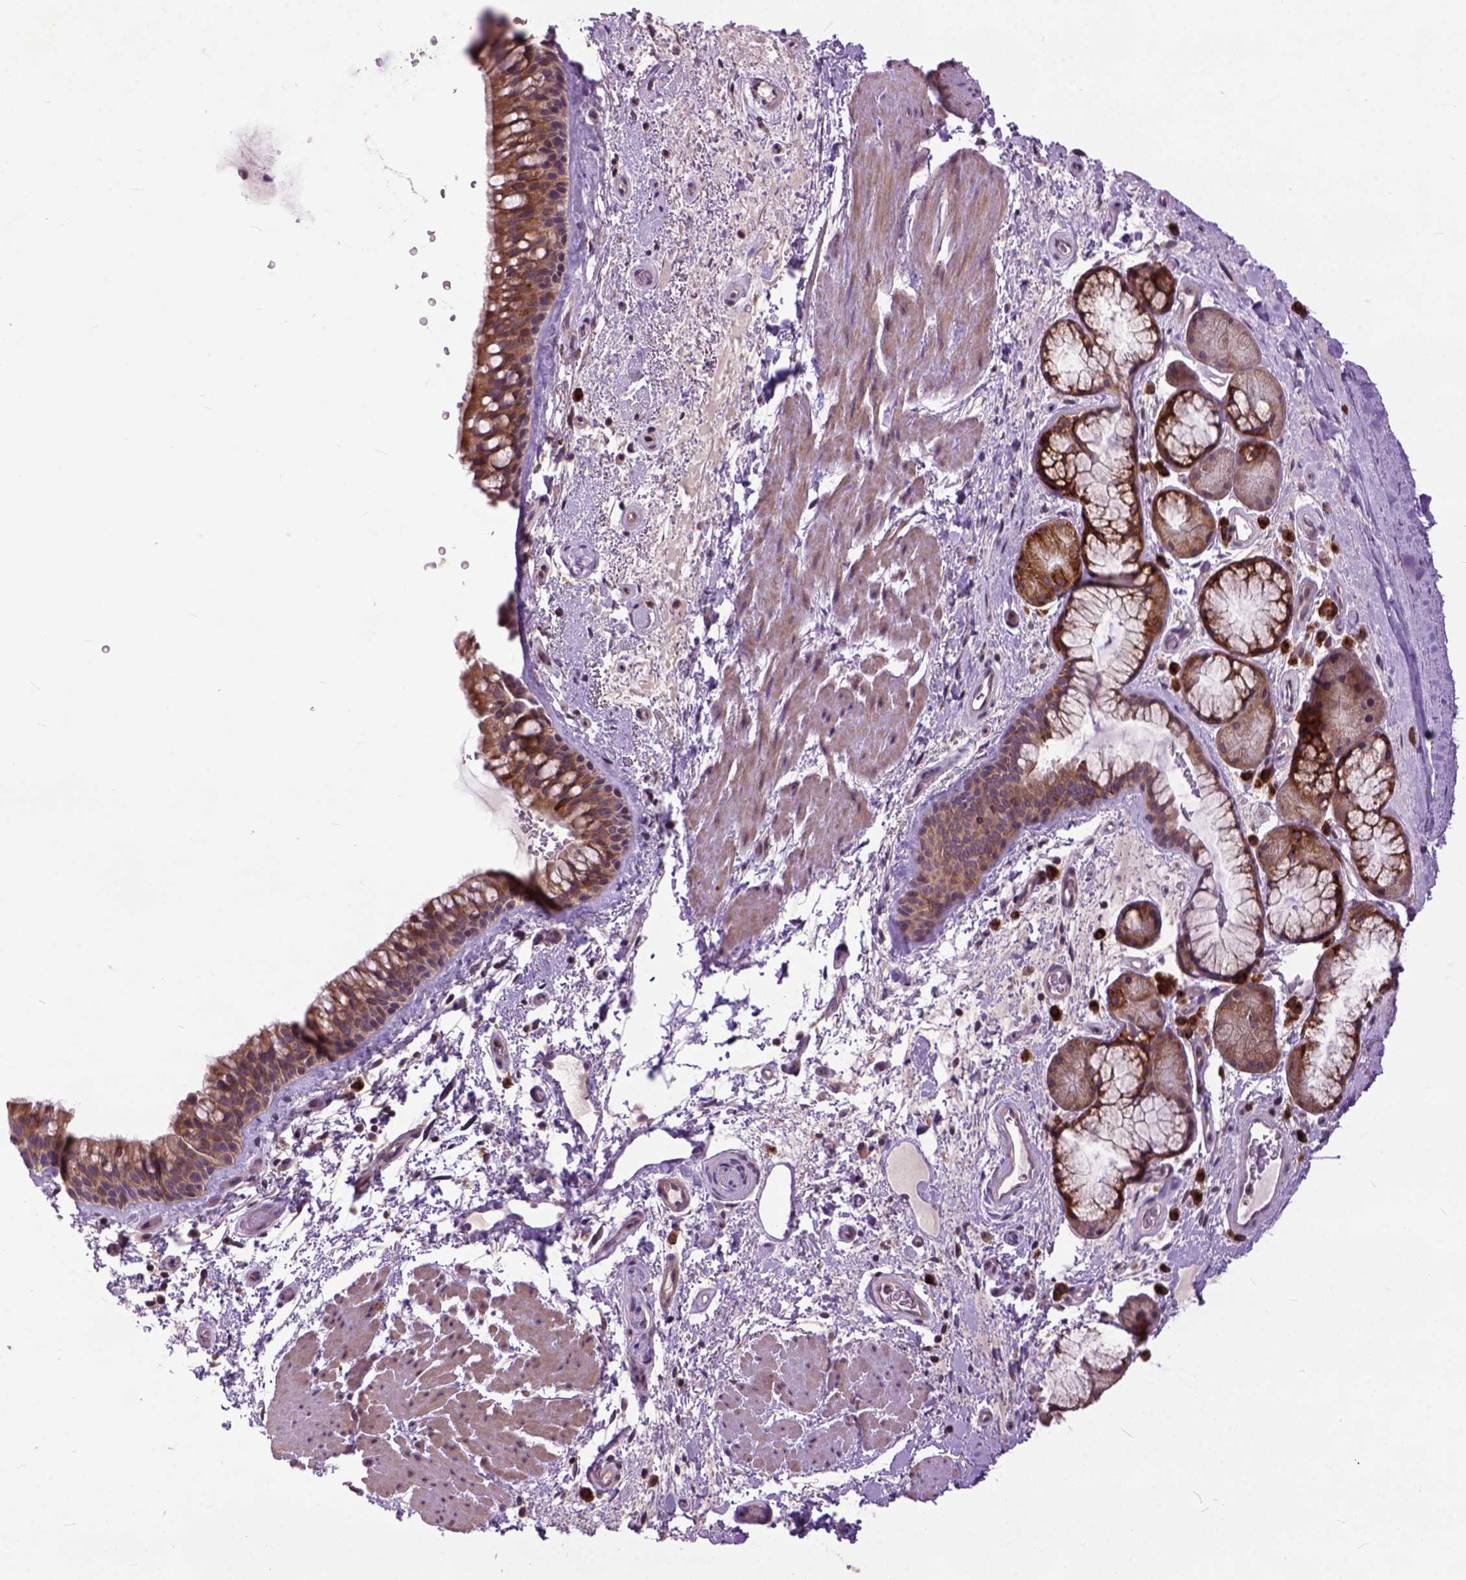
{"staining": {"intensity": "moderate", "quantity": ">75%", "location": "cytoplasmic/membranous"}, "tissue": "bronchus", "cell_type": "Respiratory epithelial cells", "image_type": "normal", "snomed": [{"axis": "morphology", "description": "Normal tissue, NOS"}, {"axis": "topography", "description": "Bronchus"}], "caption": "A brown stain highlights moderate cytoplasmic/membranous positivity of a protein in respiratory epithelial cells of unremarkable bronchus. Using DAB (3,3'-diaminobenzidine) (brown) and hematoxylin (blue) stains, captured at high magnification using brightfield microscopy.", "gene": "CPNE1", "patient": {"sex": "male", "age": 48}}